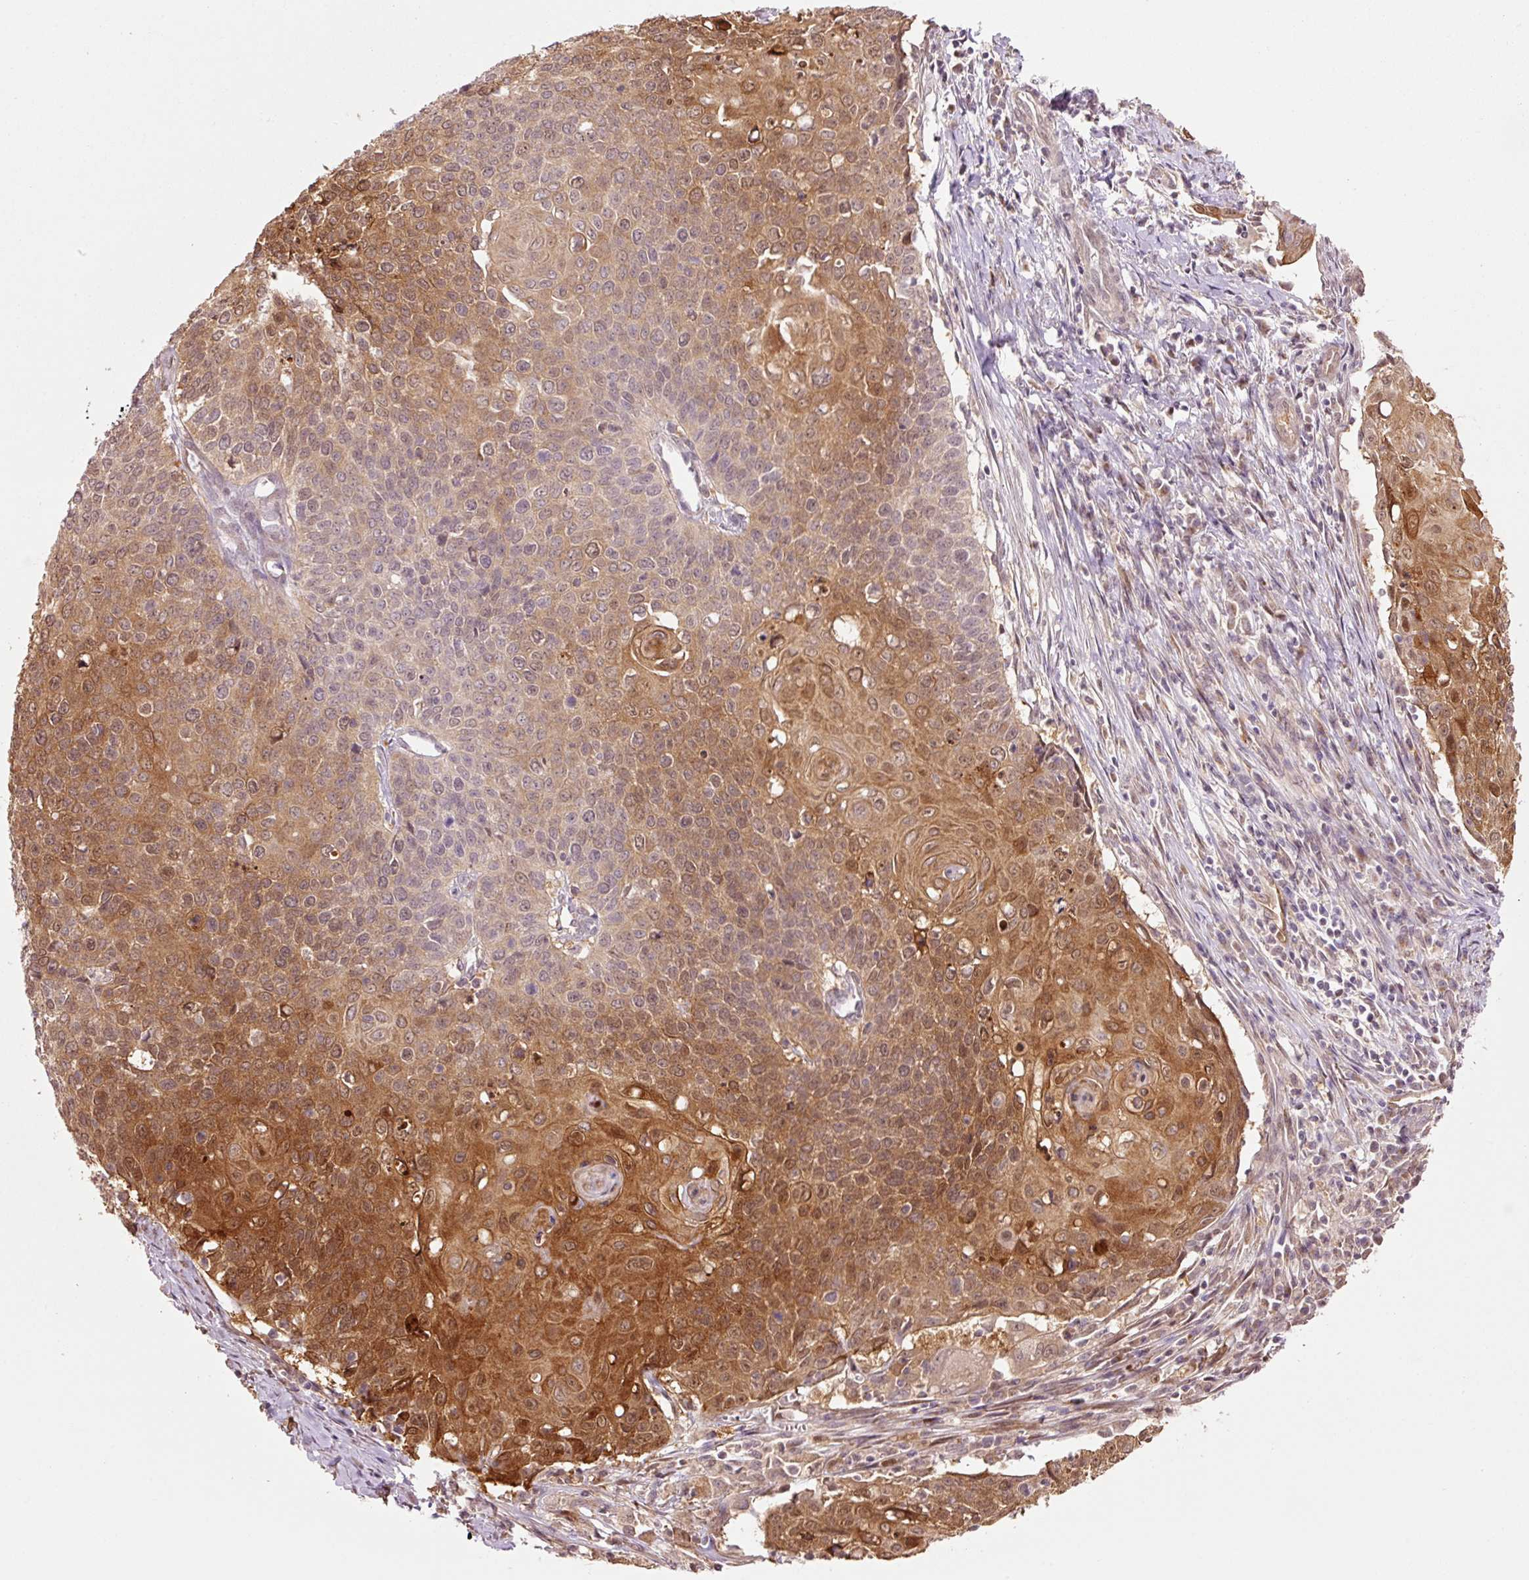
{"staining": {"intensity": "moderate", "quantity": ">75%", "location": "cytoplasmic/membranous,nuclear"}, "tissue": "cervical cancer", "cell_type": "Tumor cells", "image_type": "cancer", "snomed": [{"axis": "morphology", "description": "Squamous cell carcinoma, NOS"}, {"axis": "topography", "description": "Cervix"}], "caption": "Moderate cytoplasmic/membranous and nuclear protein staining is identified in about >75% of tumor cells in cervical squamous cell carcinoma. (DAB (3,3'-diaminobenzidine) IHC with brightfield microscopy, high magnification).", "gene": "FBXL14", "patient": {"sex": "female", "age": 39}}